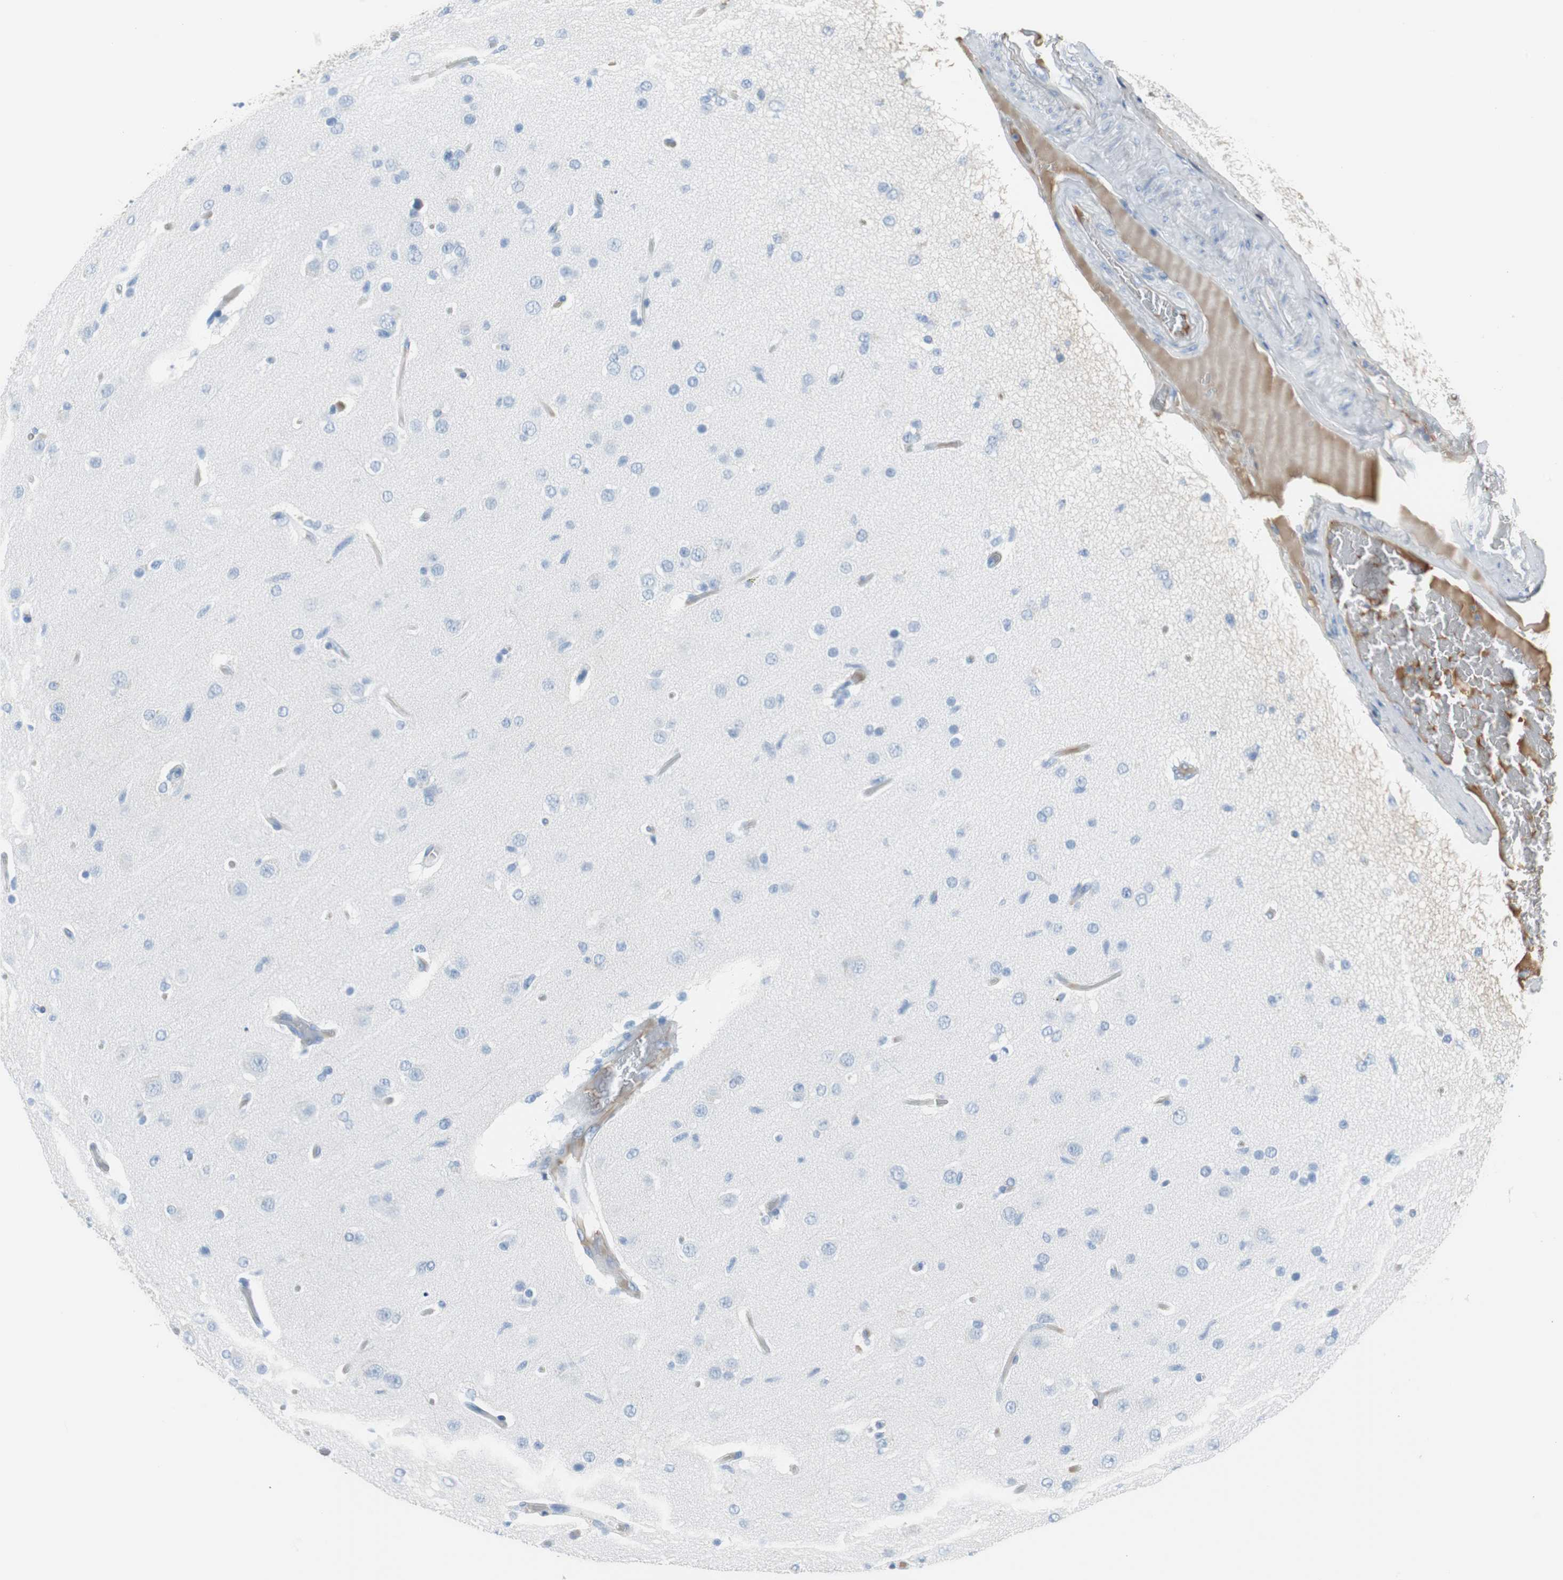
{"staining": {"intensity": "negative", "quantity": "none", "location": "none"}, "tissue": "glioma", "cell_type": "Tumor cells", "image_type": "cancer", "snomed": [{"axis": "morphology", "description": "Glioma, malignant, High grade"}, {"axis": "topography", "description": "Brain"}], "caption": "Immunohistochemical staining of malignant glioma (high-grade) reveals no significant expression in tumor cells.", "gene": "APCS", "patient": {"sex": "male", "age": 33}}